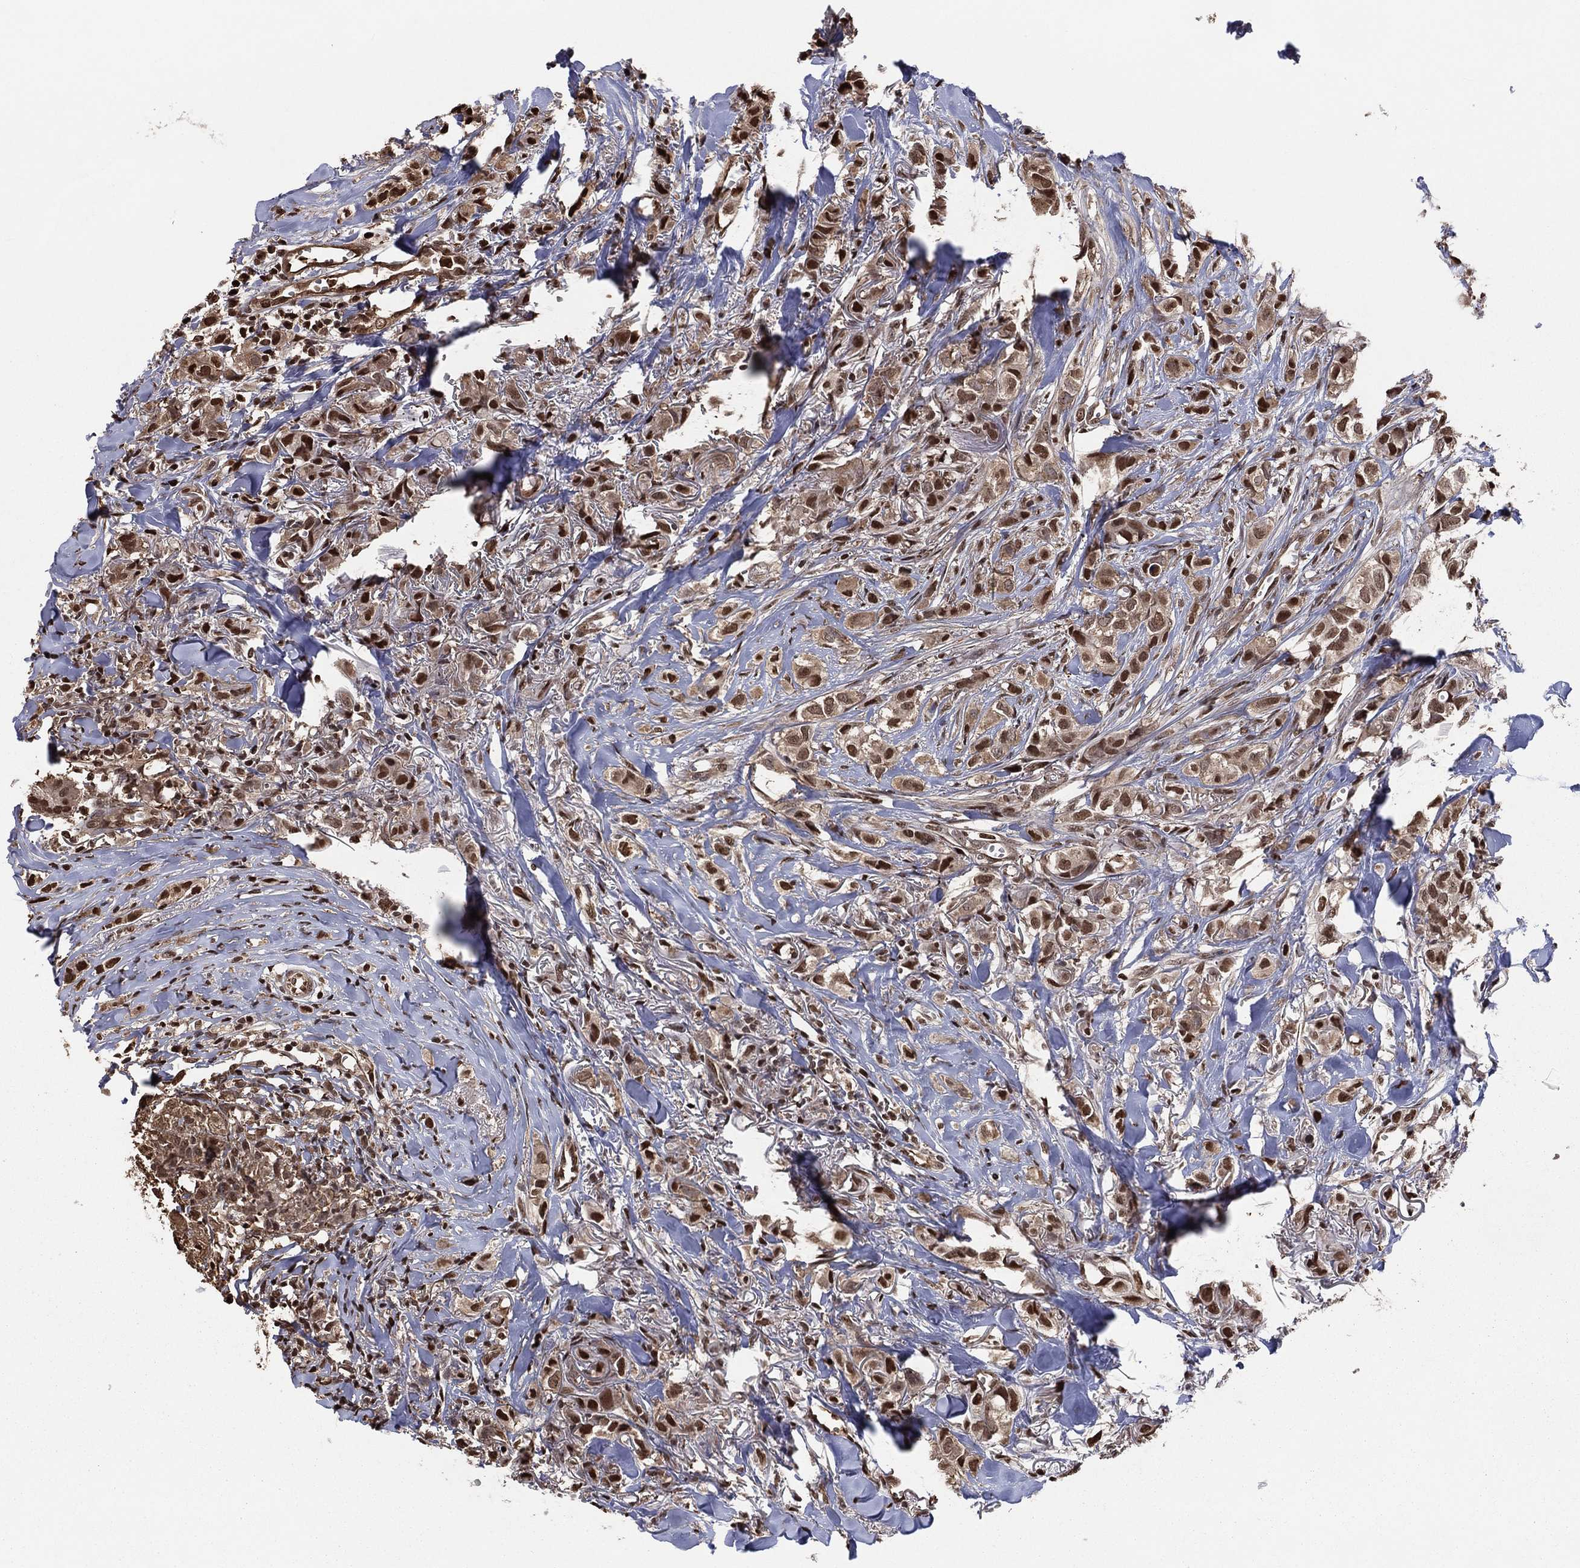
{"staining": {"intensity": "strong", "quantity": "25%-75%", "location": "nuclear"}, "tissue": "breast cancer", "cell_type": "Tumor cells", "image_type": "cancer", "snomed": [{"axis": "morphology", "description": "Duct carcinoma"}, {"axis": "topography", "description": "Breast"}], "caption": "Protein expression analysis of human infiltrating ductal carcinoma (breast) reveals strong nuclear positivity in about 25%-75% of tumor cells.", "gene": "GAPDH", "patient": {"sex": "female", "age": 85}}